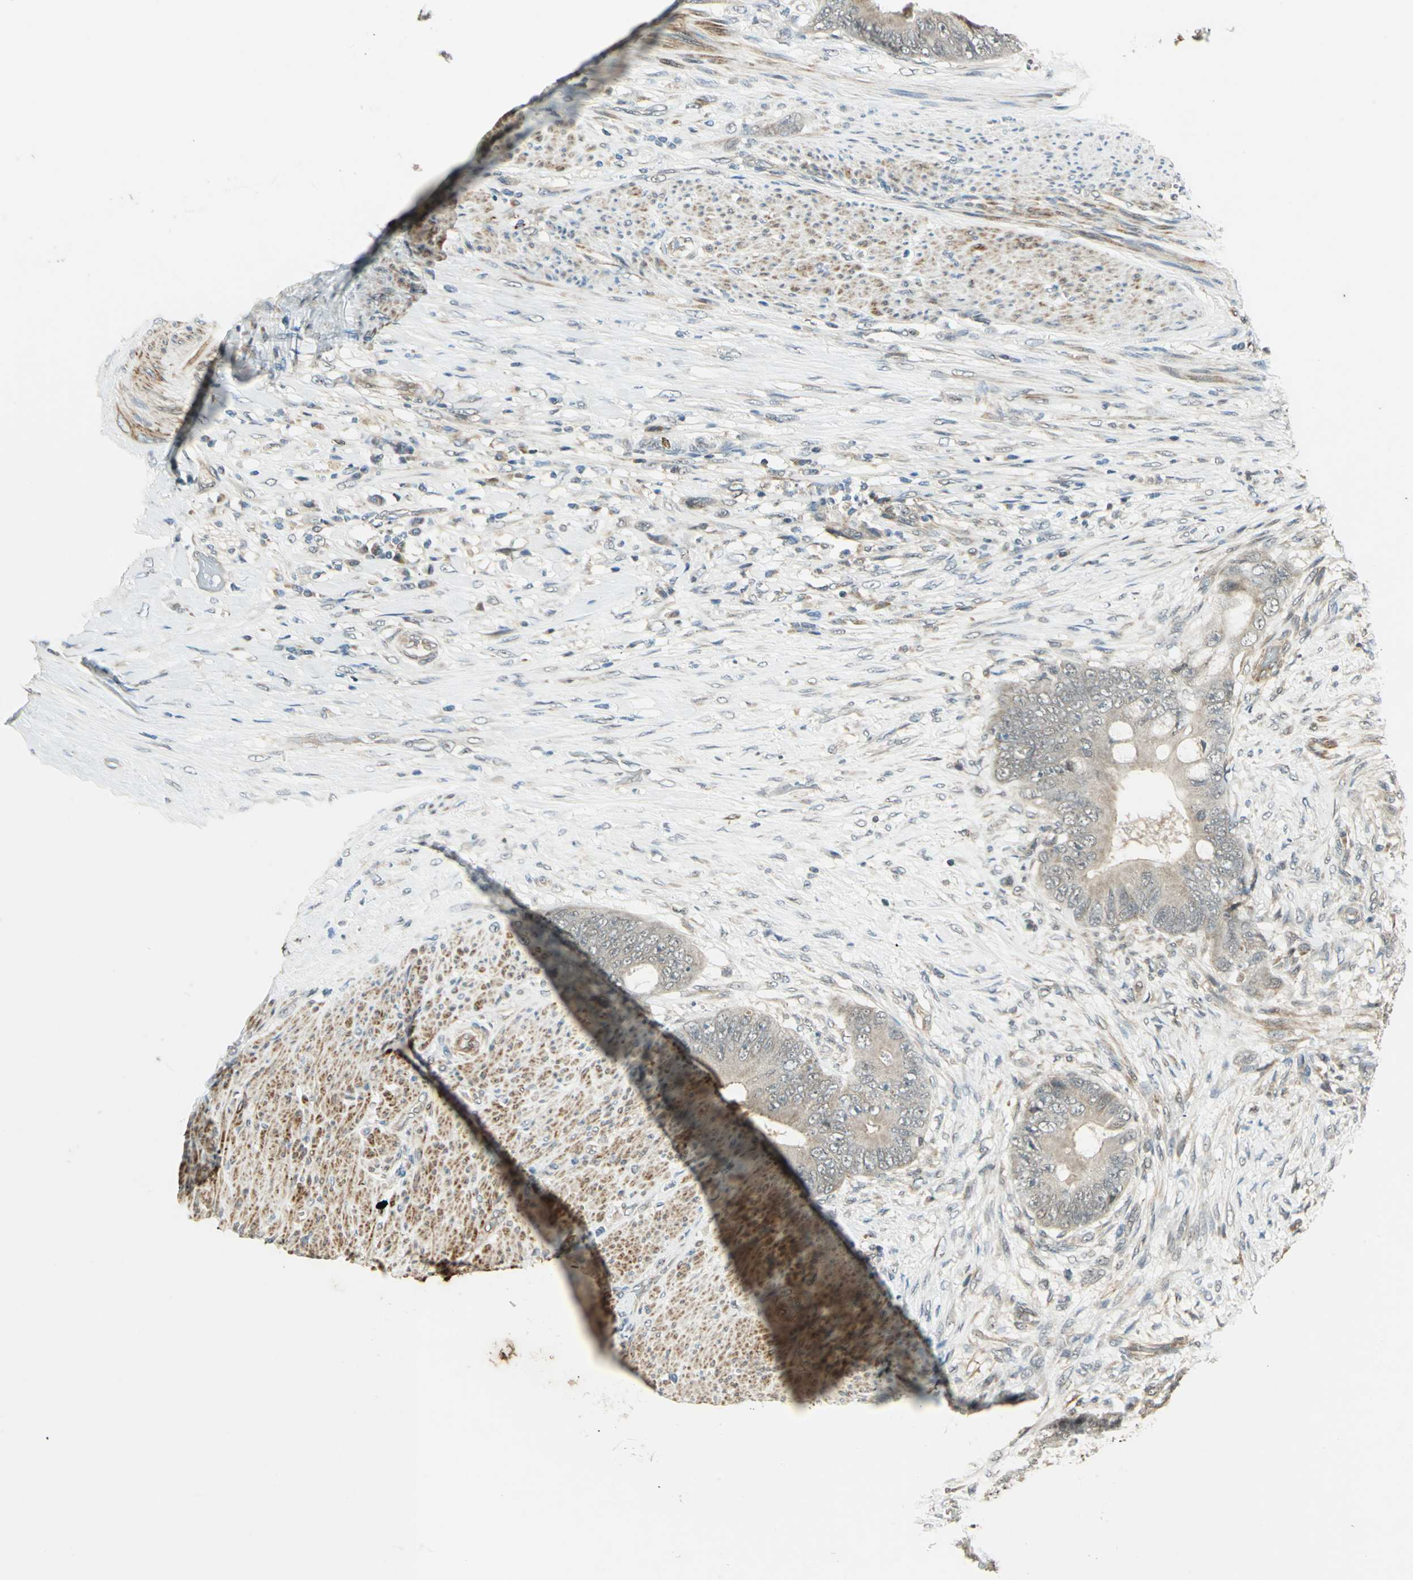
{"staining": {"intensity": "weak", "quantity": "25%-75%", "location": "cytoplasmic/membranous"}, "tissue": "colorectal cancer", "cell_type": "Tumor cells", "image_type": "cancer", "snomed": [{"axis": "morphology", "description": "Adenocarcinoma, NOS"}, {"axis": "topography", "description": "Rectum"}], "caption": "IHC (DAB) staining of human colorectal cancer reveals weak cytoplasmic/membranous protein expression in approximately 25%-75% of tumor cells.", "gene": "PLAGL2", "patient": {"sex": "female", "age": 77}}